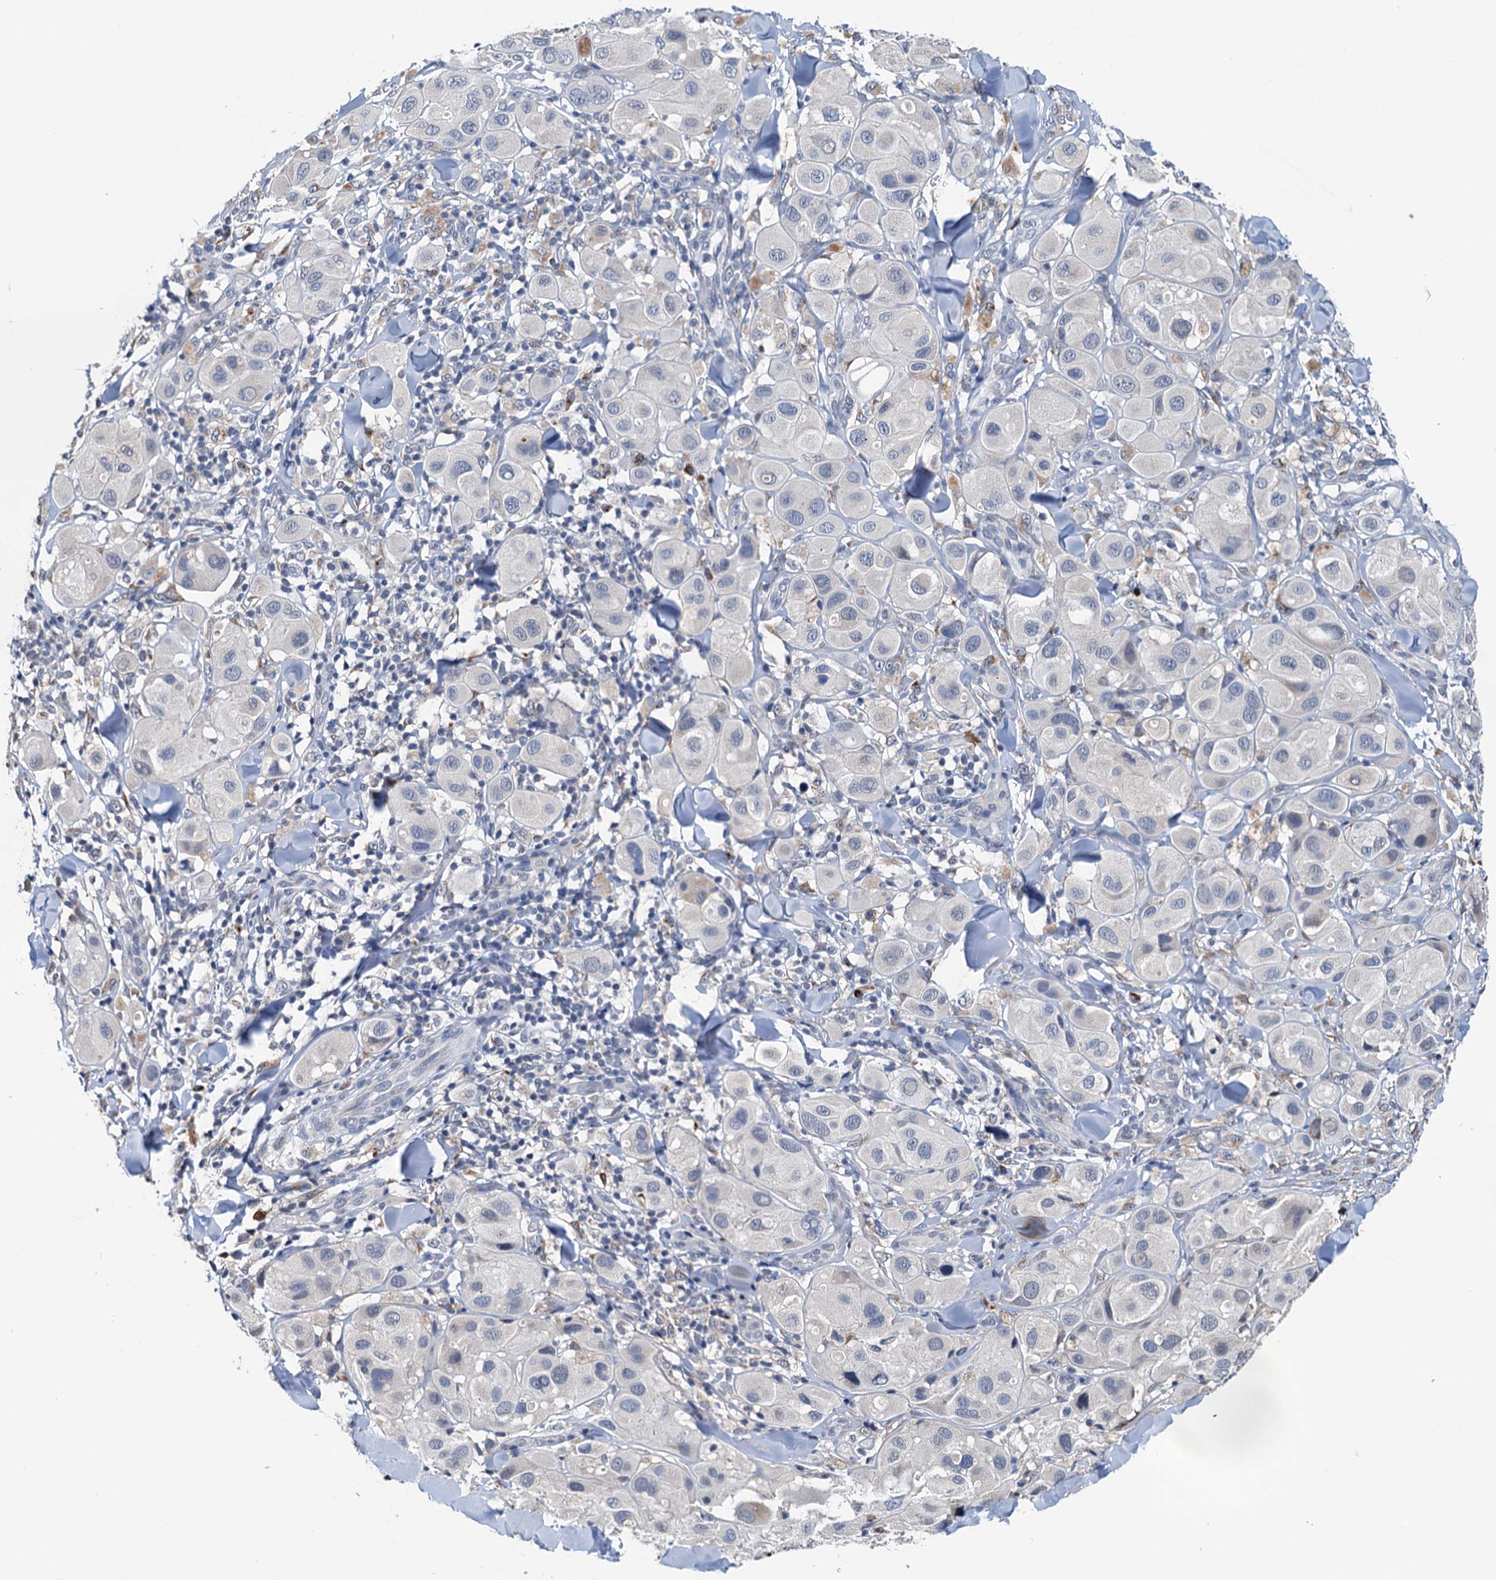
{"staining": {"intensity": "negative", "quantity": "none", "location": "none"}, "tissue": "melanoma", "cell_type": "Tumor cells", "image_type": "cancer", "snomed": [{"axis": "morphology", "description": "Malignant melanoma, Metastatic site"}, {"axis": "topography", "description": "Skin"}], "caption": "Immunohistochemical staining of human melanoma demonstrates no significant expression in tumor cells.", "gene": "SHLD1", "patient": {"sex": "male", "age": 41}}